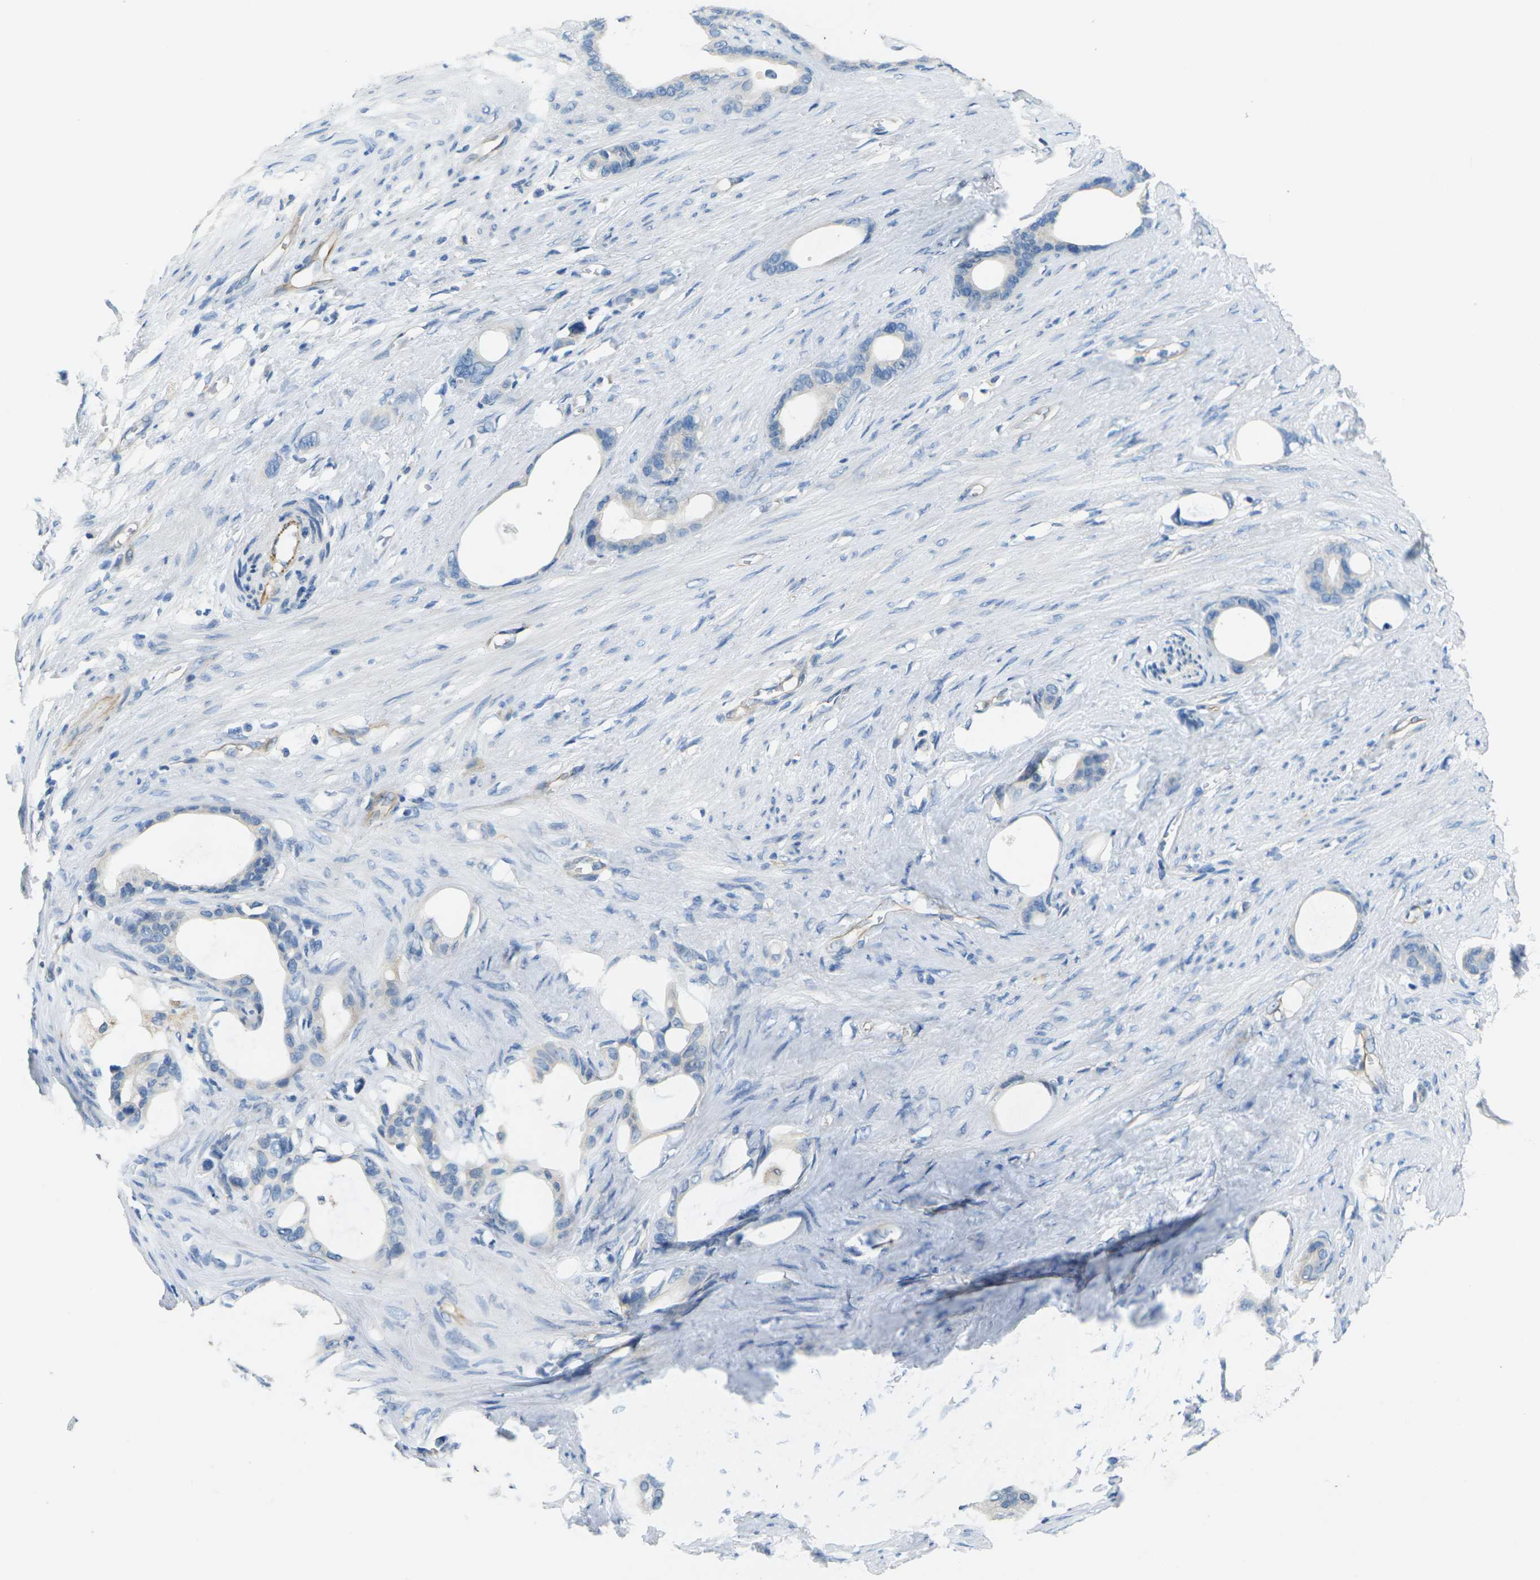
{"staining": {"intensity": "negative", "quantity": "none", "location": "none"}, "tissue": "stomach cancer", "cell_type": "Tumor cells", "image_type": "cancer", "snomed": [{"axis": "morphology", "description": "Adenocarcinoma, NOS"}, {"axis": "topography", "description": "Stomach"}], "caption": "DAB (3,3'-diaminobenzidine) immunohistochemical staining of human stomach adenocarcinoma exhibits no significant staining in tumor cells.", "gene": "CYP2C8", "patient": {"sex": "female", "age": 75}}